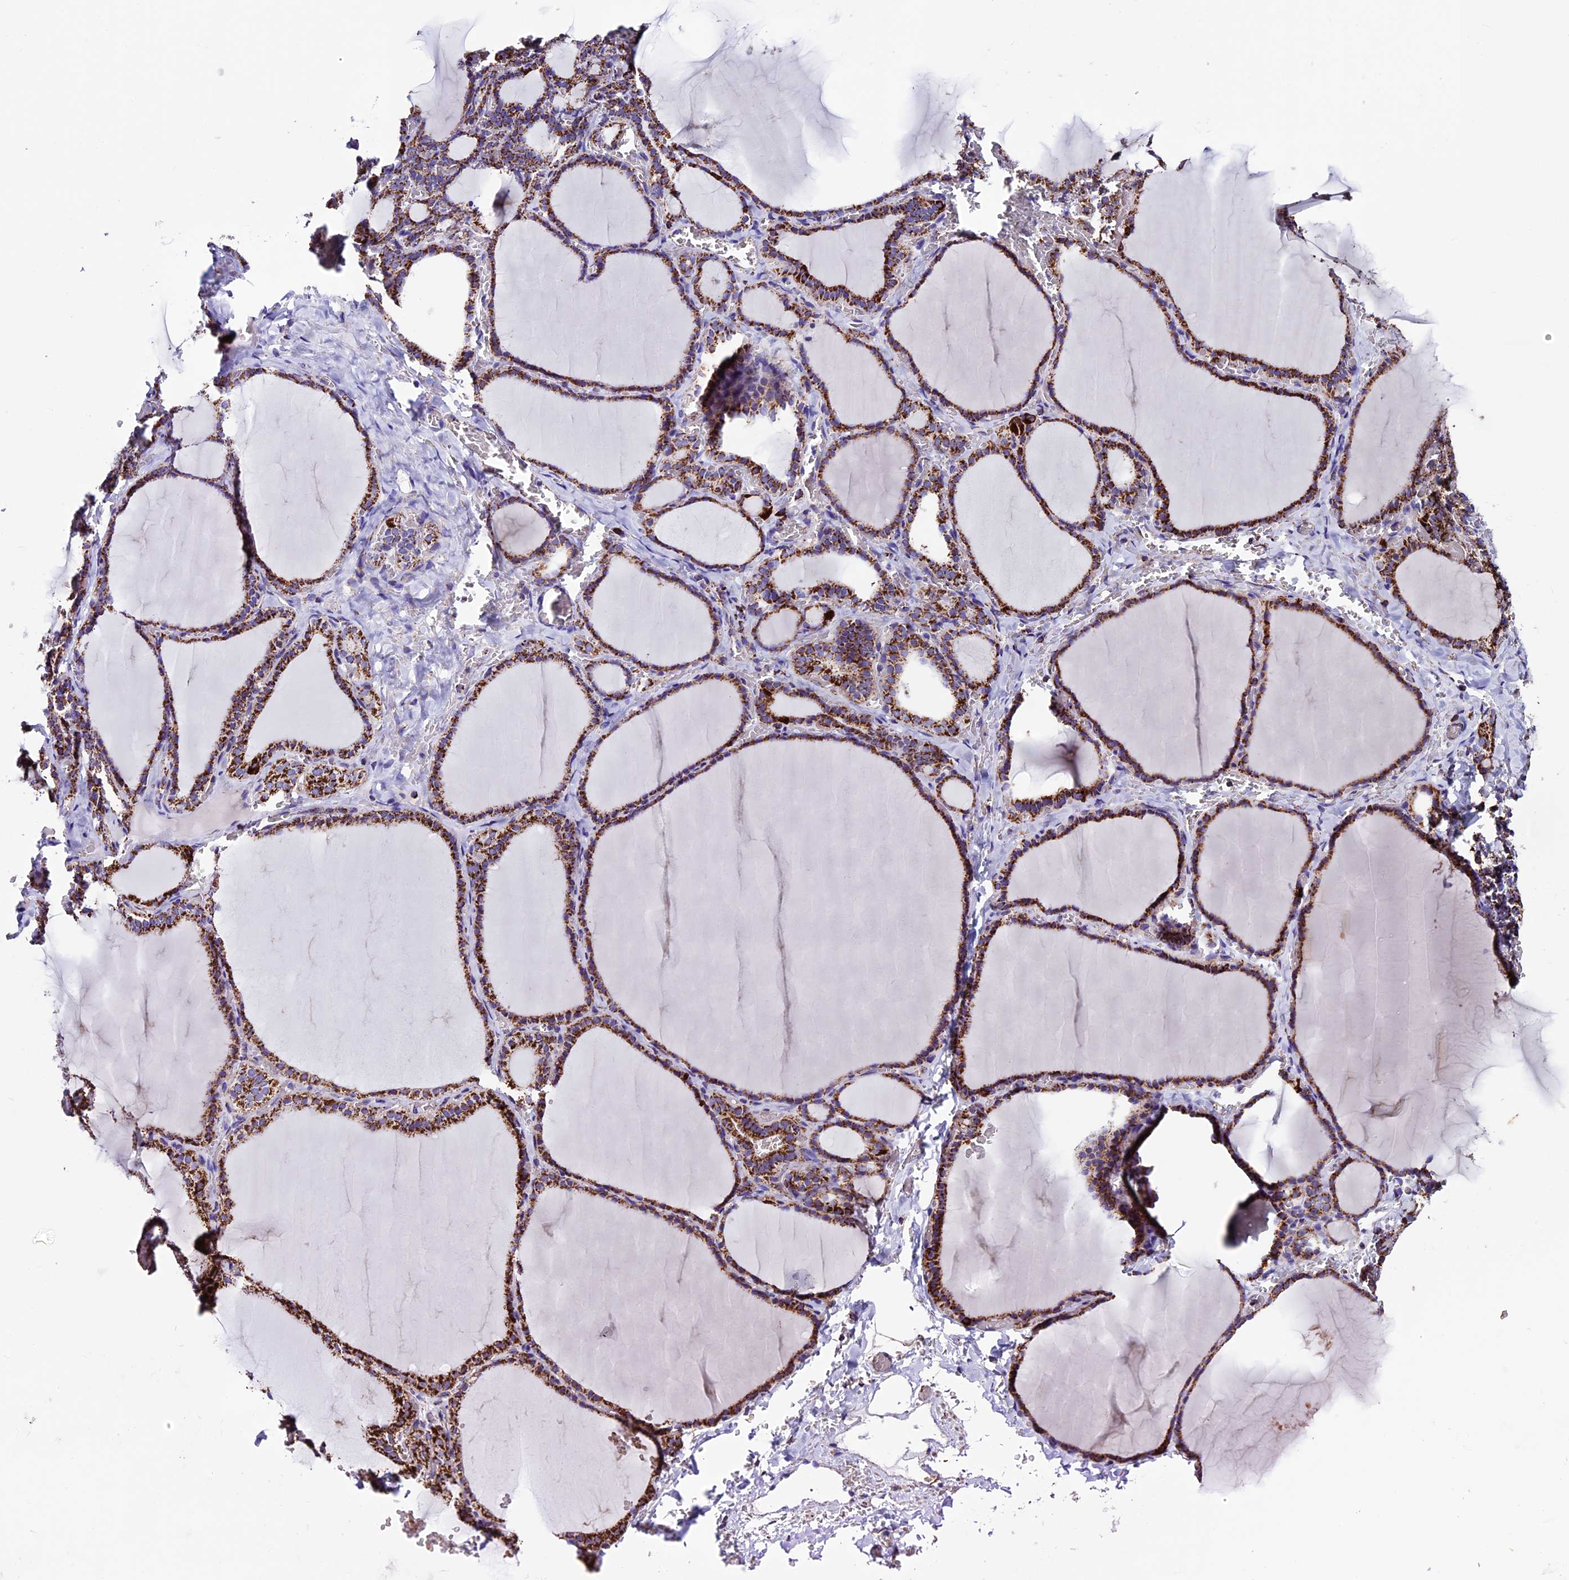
{"staining": {"intensity": "strong", "quantity": ">75%", "location": "cytoplasmic/membranous"}, "tissue": "thyroid gland", "cell_type": "Glandular cells", "image_type": "normal", "snomed": [{"axis": "morphology", "description": "Normal tissue, NOS"}, {"axis": "topography", "description": "Thyroid gland"}], "caption": "An image of human thyroid gland stained for a protein reveals strong cytoplasmic/membranous brown staining in glandular cells. The protein of interest is shown in brown color, while the nuclei are stained blue.", "gene": "CX3CL1", "patient": {"sex": "female", "age": 39}}